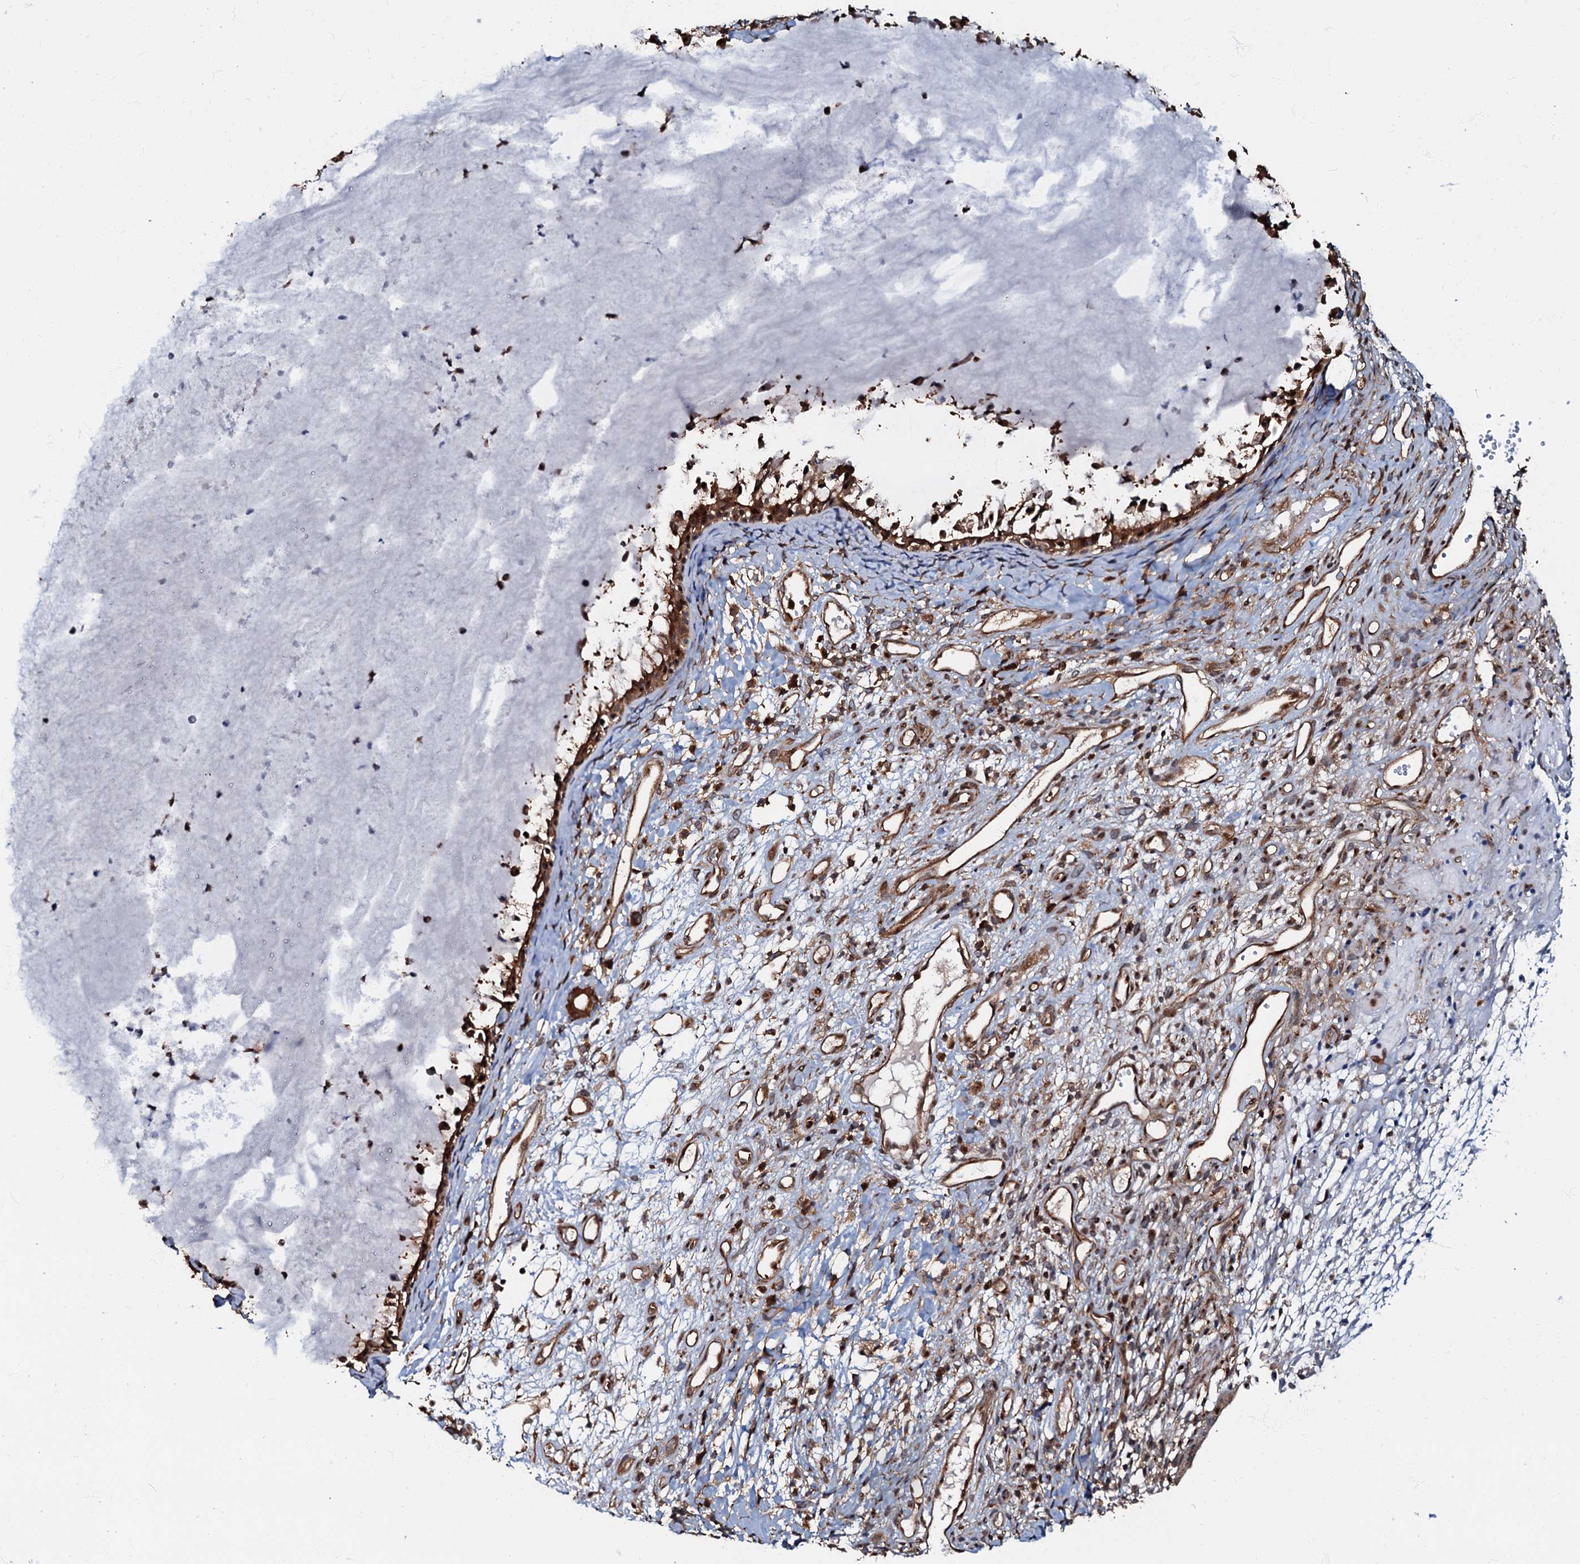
{"staining": {"intensity": "strong", "quantity": ">75%", "location": "cytoplasmic/membranous,nuclear"}, "tissue": "nasopharynx", "cell_type": "Respiratory epithelial cells", "image_type": "normal", "snomed": [{"axis": "morphology", "description": "Normal tissue, NOS"}, {"axis": "topography", "description": "Nasopharynx"}], "caption": "Strong cytoplasmic/membranous,nuclear positivity for a protein is appreciated in approximately >75% of respiratory epithelial cells of normal nasopharynx using IHC.", "gene": "OSBP", "patient": {"sex": "male", "age": 22}}